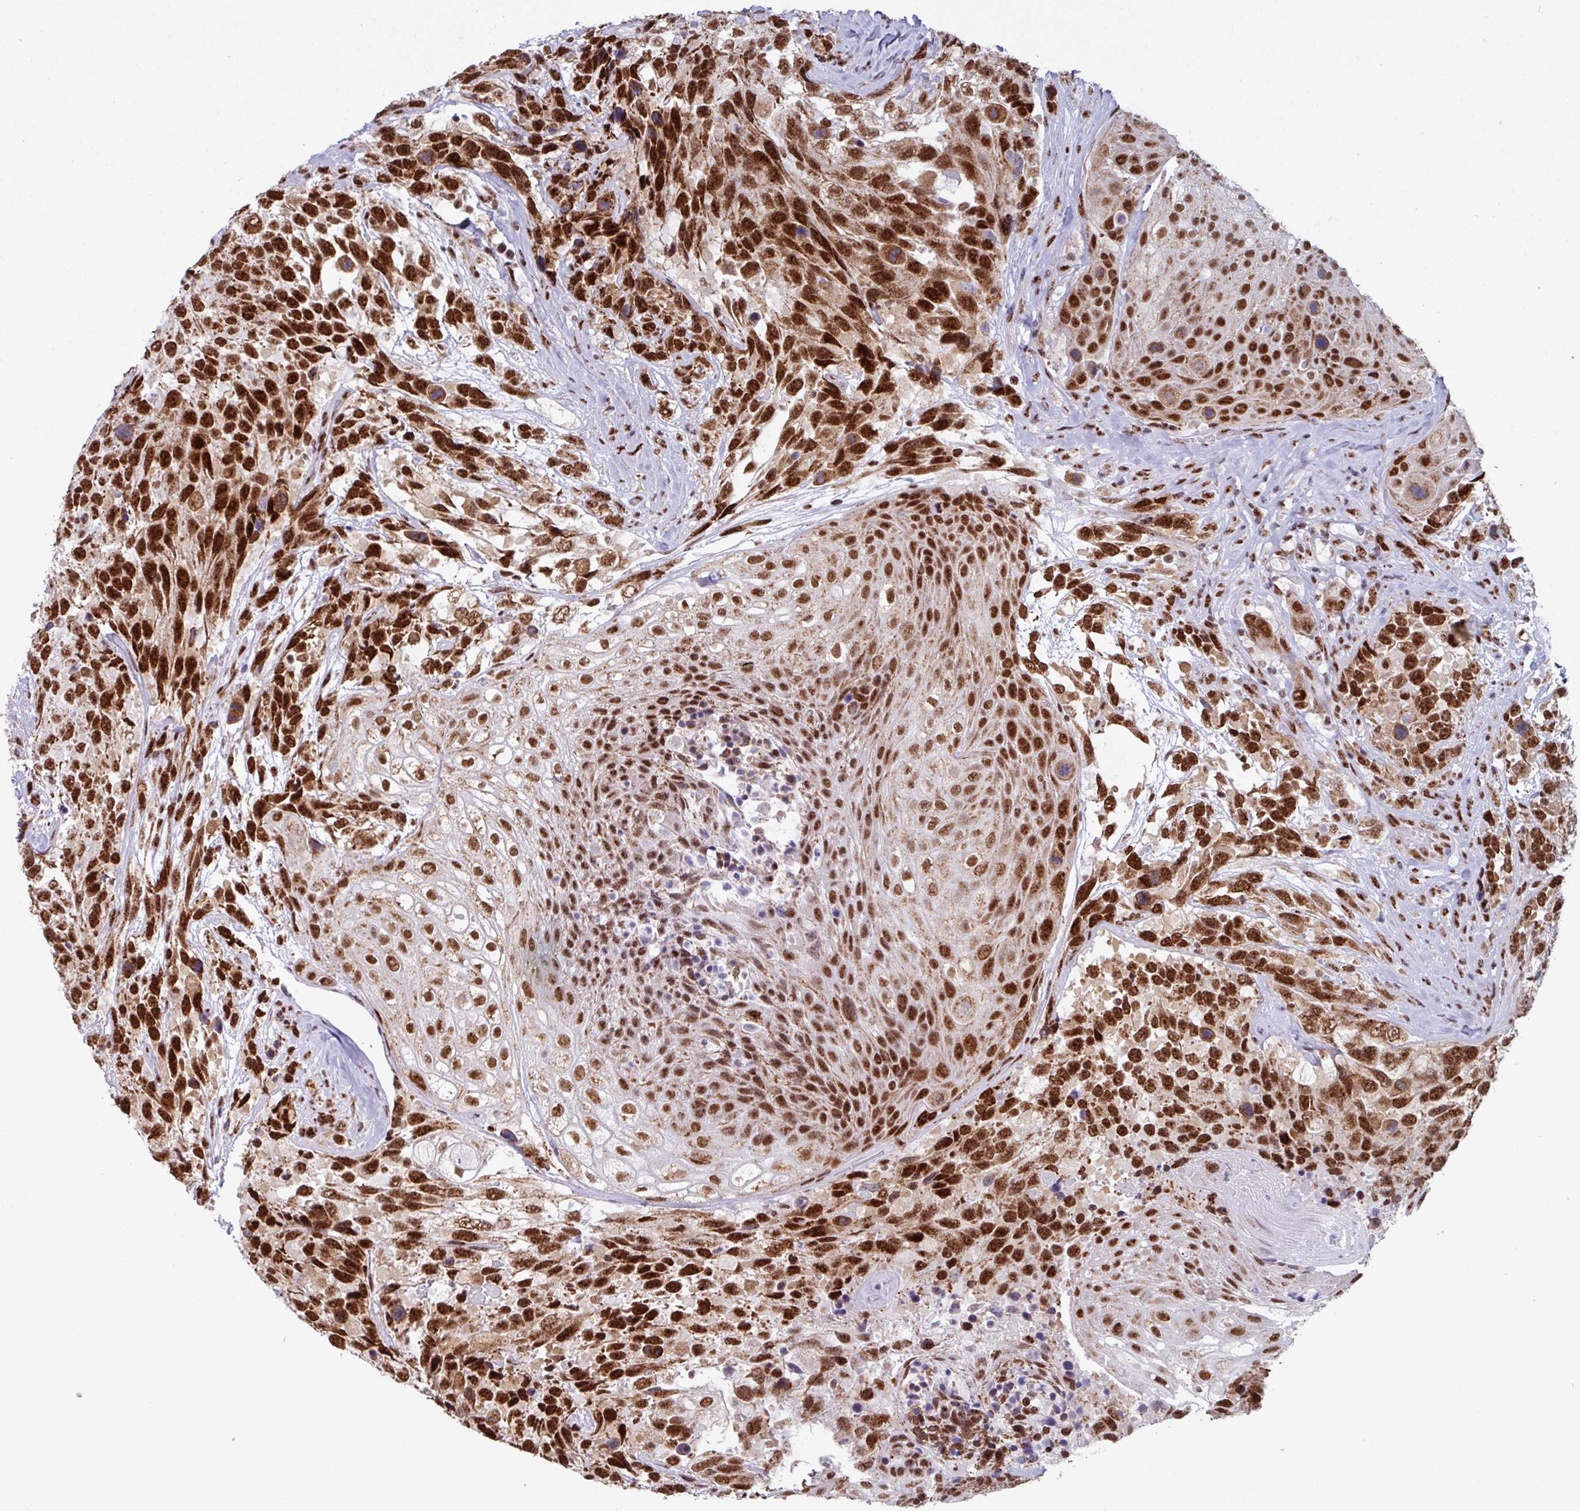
{"staining": {"intensity": "strong", "quantity": ">75%", "location": "nuclear"}, "tissue": "urothelial cancer", "cell_type": "Tumor cells", "image_type": "cancer", "snomed": [{"axis": "morphology", "description": "Urothelial carcinoma, High grade"}, {"axis": "topography", "description": "Urinary bladder"}], "caption": "Immunohistochemistry (DAB) staining of high-grade urothelial carcinoma demonstrates strong nuclear protein positivity in approximately >75% of tumor cells.", "gene": "PUF60", "patient": {"sex": "female", "age": 70}}